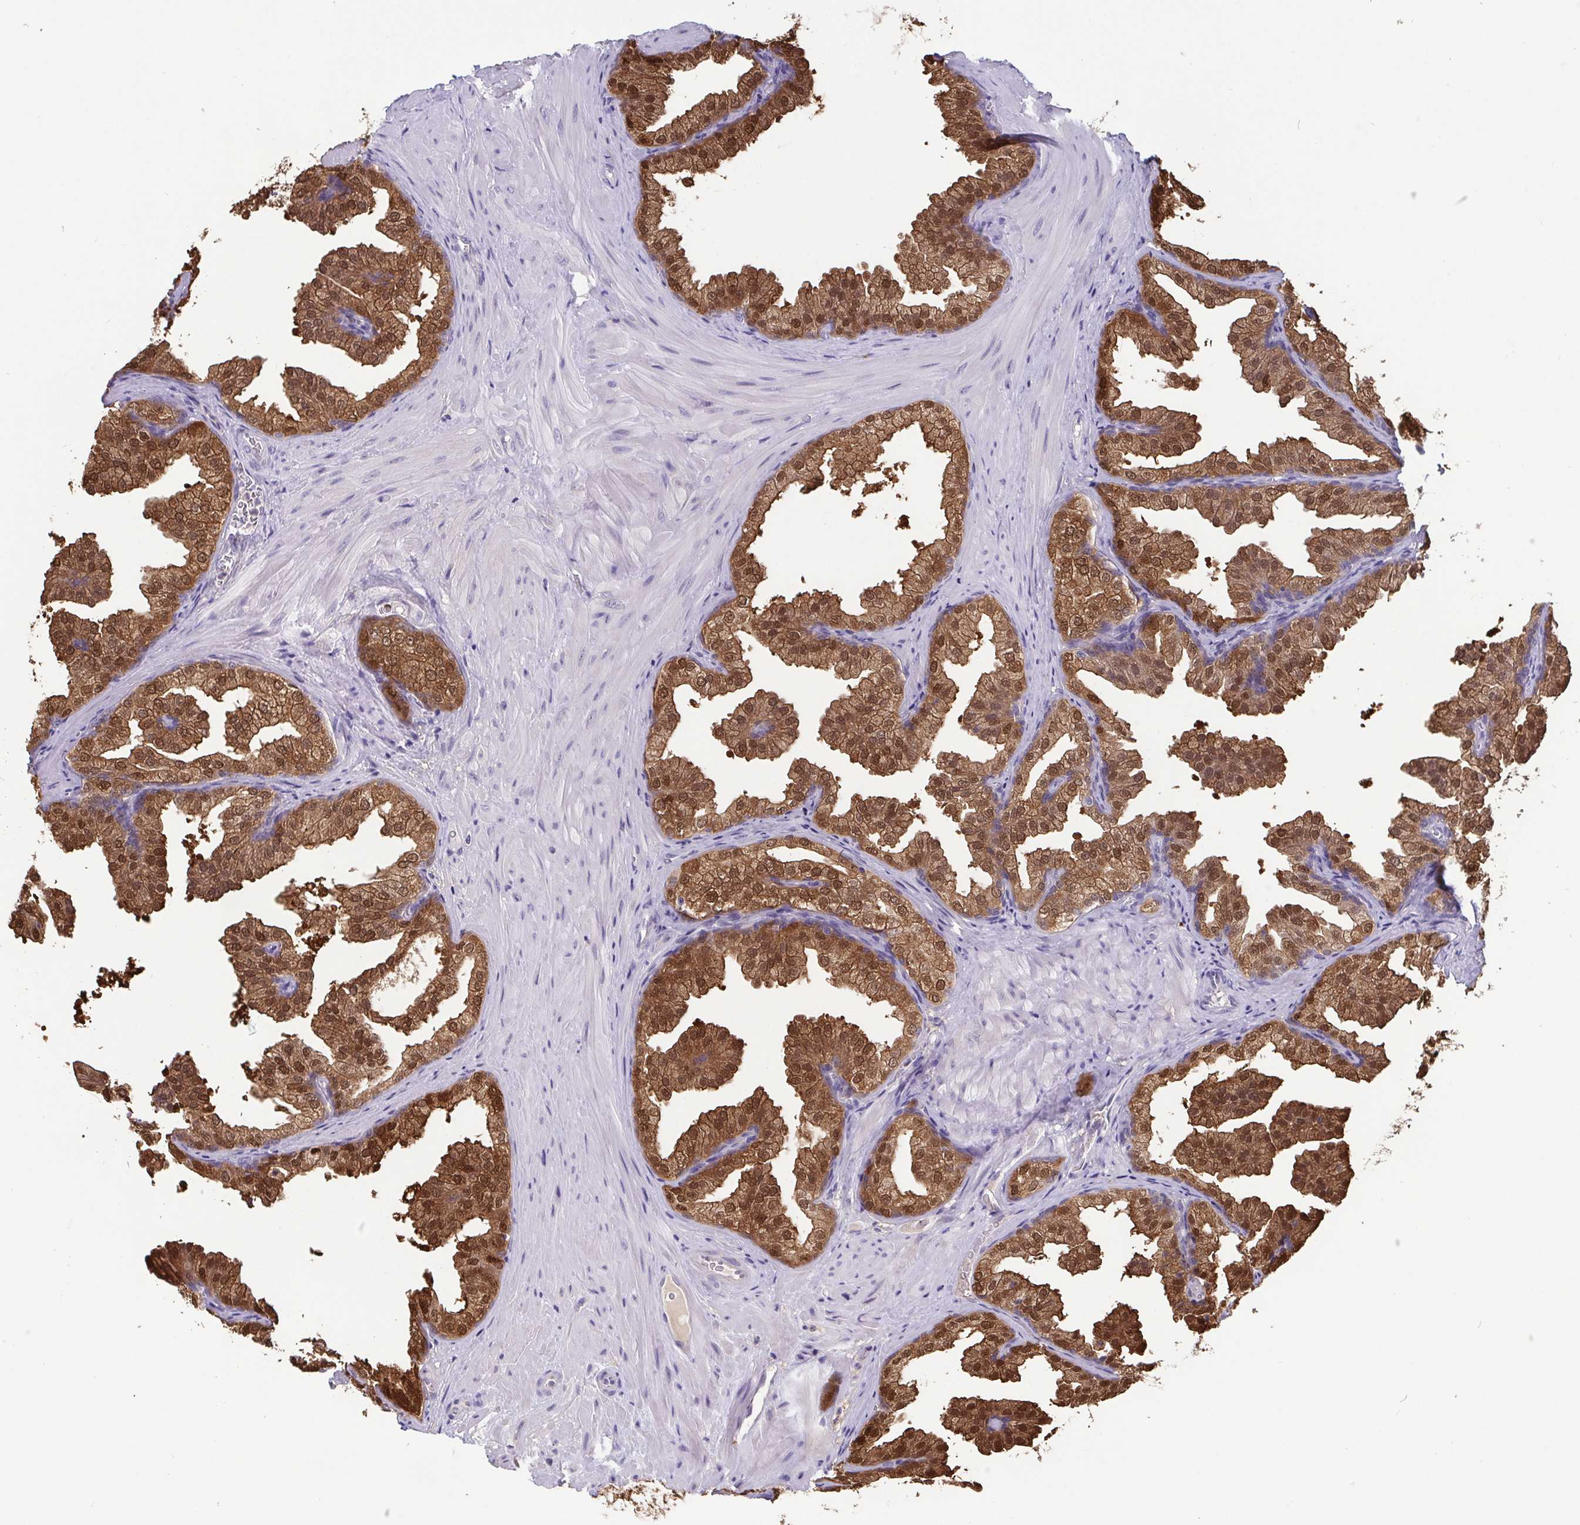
{"staining": {"intensity": "strong", "quantity": ">75%", "location": "cytoplasmic/membranous,nuclear"}, "tissue": "prostate", "cell_type": "Glandular cells", "image_type": "normal", "snomed": [{"axis": "morphology", "description": "Normal tissue, NOS"}, {"axis": "topography", "description": "Prostate"}], "caption": "Immunohistochemical staining of normal prostate demonstrates strong cytoplasmic/membranous,nuclear protein positivity in about >75% of glandular cells. Using DAB (brown) and hematoxylin (blue) stains, captured at high magnification using brightfield microscopy.", "gene": "IDH1", "patient": {"sex": "male", "age": 37}}